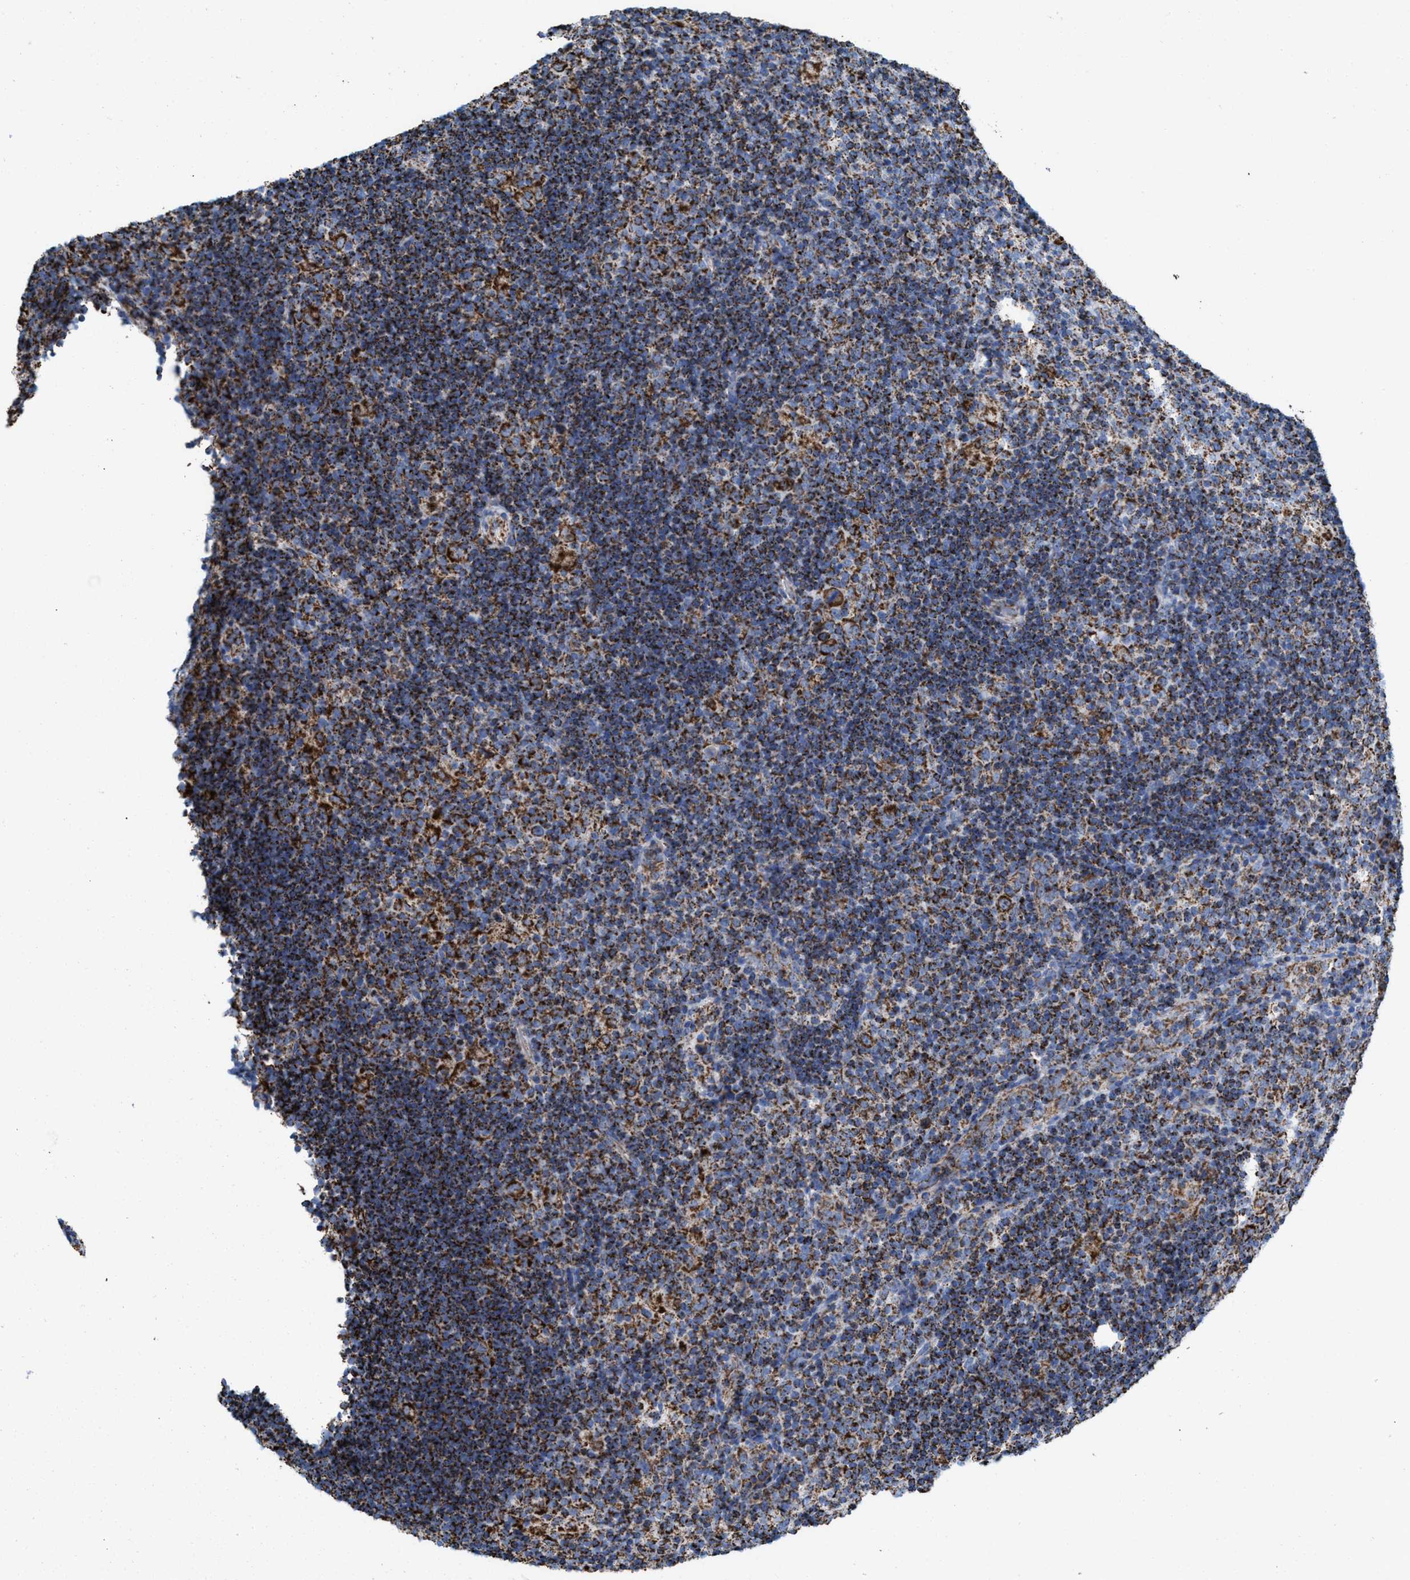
{"staining": {"intensity": "moderate", "quantity": ">75%", "location": "cytoplasmic/membranous"}, "tissue": "lymphoma", "cell_type": "Tumor cells", "image_type": "cancer", "snomed": [{"axis": "morphology", "description": "Hodgkin's disease, NOS"}, {"axis": "topography", "description": "Lymph node"}], "caption": "An IHC image of tumor tissue is shown. Protein staining in brown shows moderate cytoplasmic/membranous positivity in Hodgkin's disease within tumor cells.", "gene": "ECHS1", "patient": {"sex": "female", "age": 57}}